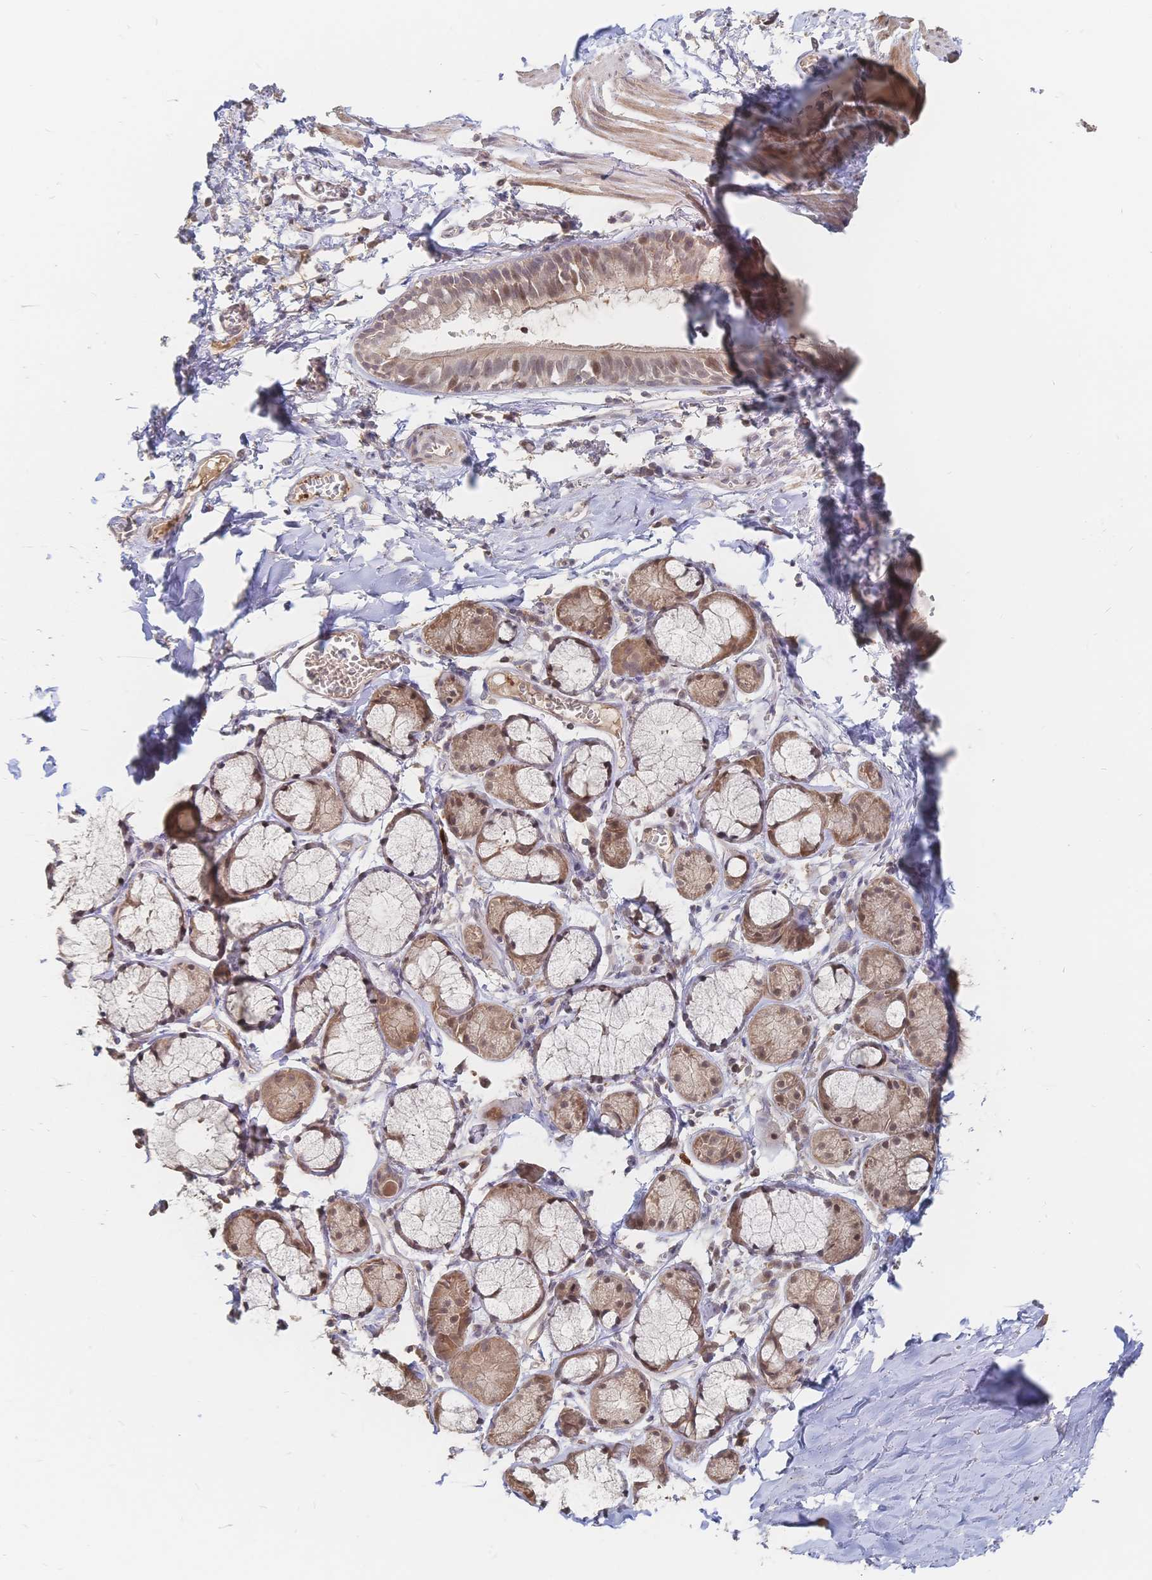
{"staining": {"intensity": "weak", "quantity": ">75%", "location": "cytoplasmic/membranous,nuclear"}, "tissue": "bronchus", "cell_type": "Respiratory epithelial cells", "image_type": "normal", "snomed": [{"axis": "morphology", "description": "Normal tissue, NOS"}, {"axis": "topography", "description": "Cartilage tissue"}, {"axis": "topography", "description": "Bronchus"}, {"axis": "topography", "description": "Peripheral nerve tissue"}], "caption": "Respiratory epithelial cells demonstrate low levels of weak cytoplasmic/membranous,nuclear staining in about >75% of cells in unremarkable bronchus. (IHC, brightfield microscopy, high magnification).", "gene": "LRP5", "patient": {"sex": "female", "age": 59}}